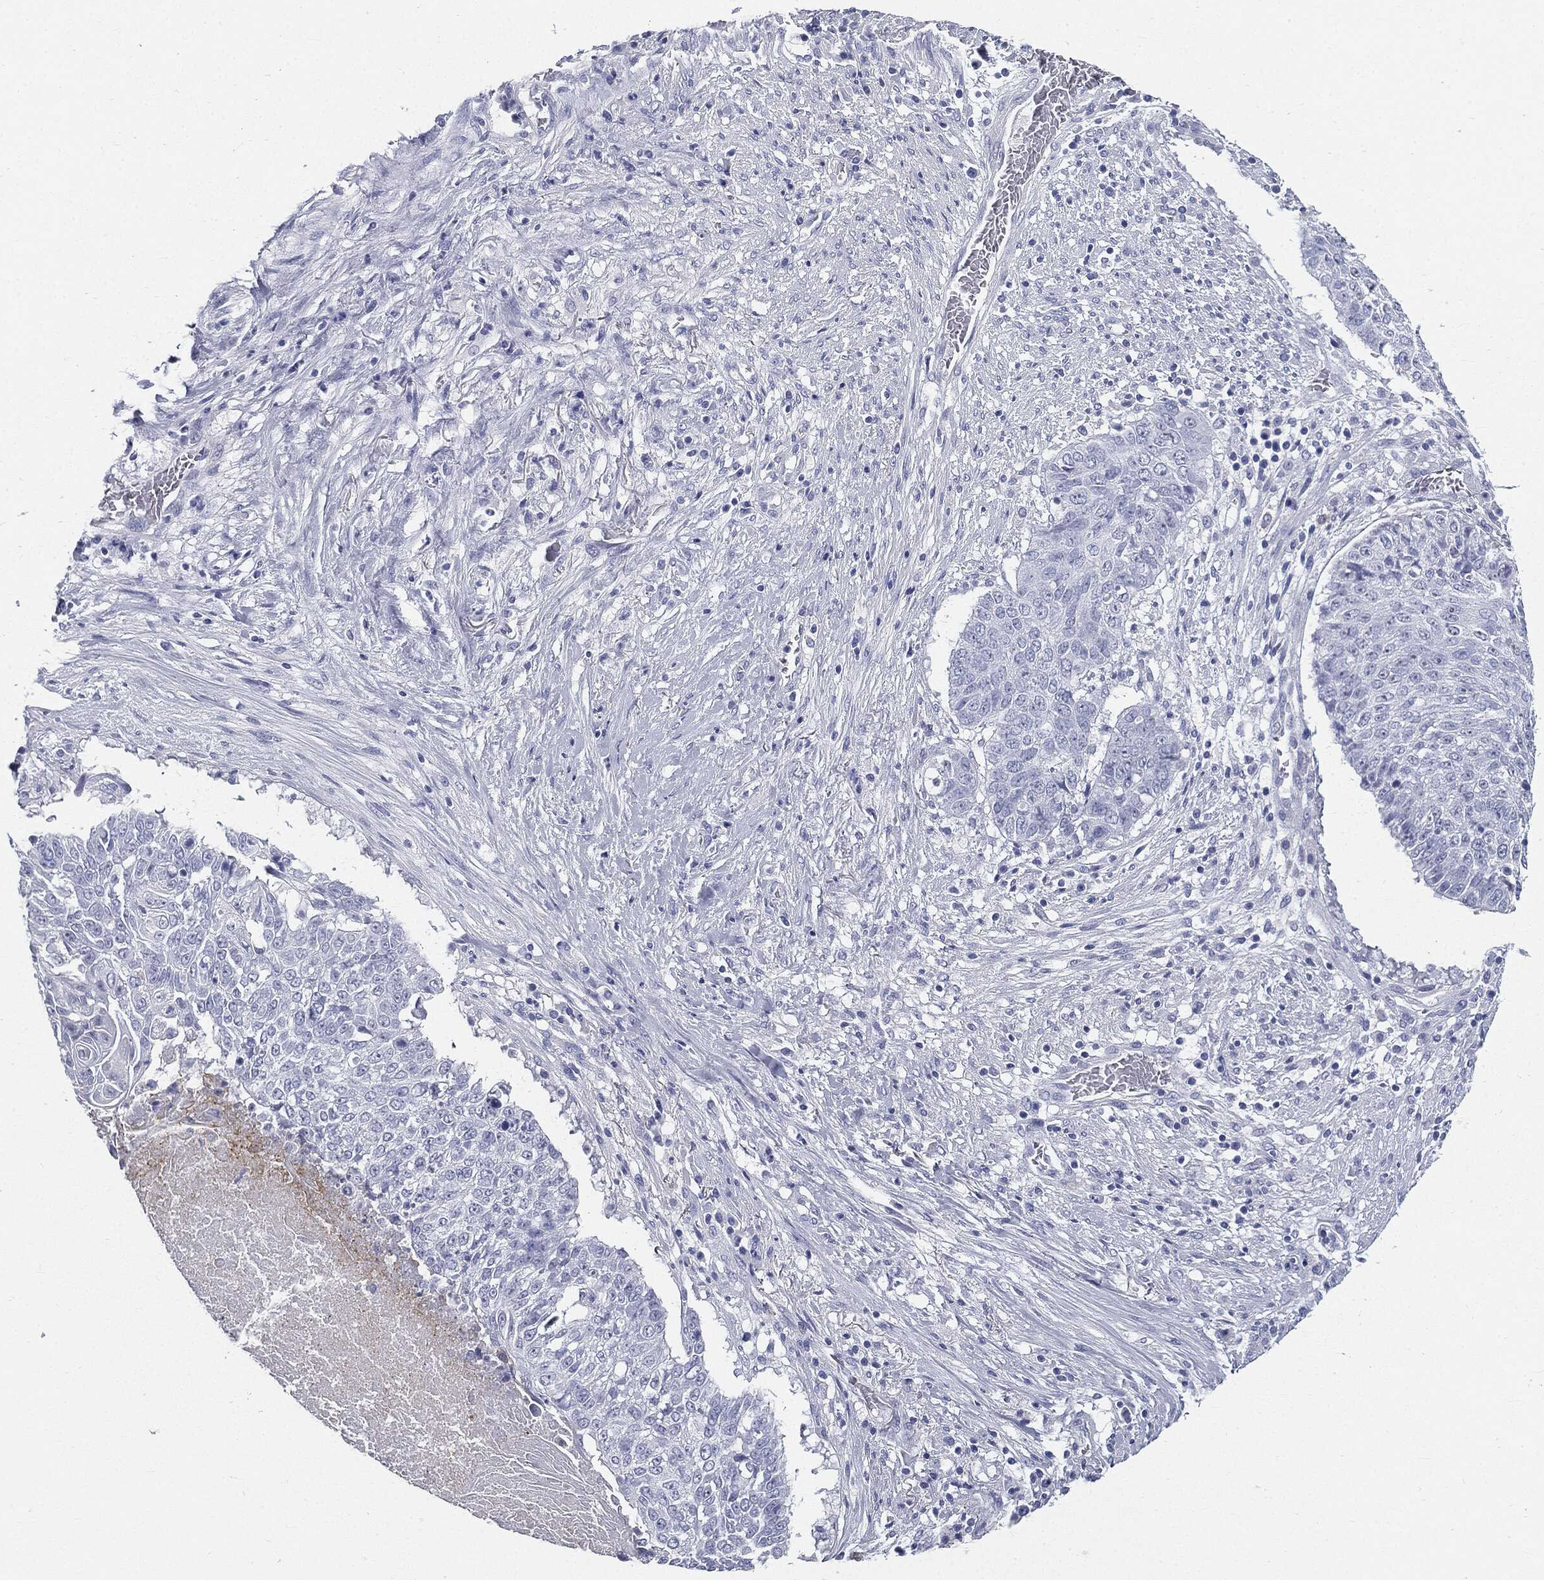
{"staining": {"intensity": "negative", "quantity": "none", "location": "none"}, "tissue": "lung cancer", "cell_type": "Tumor cells", "image_type": "cancer", "snomed": [{"axis": "morphology", "description": "Squamous cell carcinoma, NOS"}, {"axis": "topography", "description": "Lung"}], "caption": "A high-resolution histopathology image shows immunohistochemistry staining of lung squamous cell carcinoma, which reveals no significant positivity in tumor cells.", "gene": "CUZD1", "patient": {"sex": "male", "age": 64}}